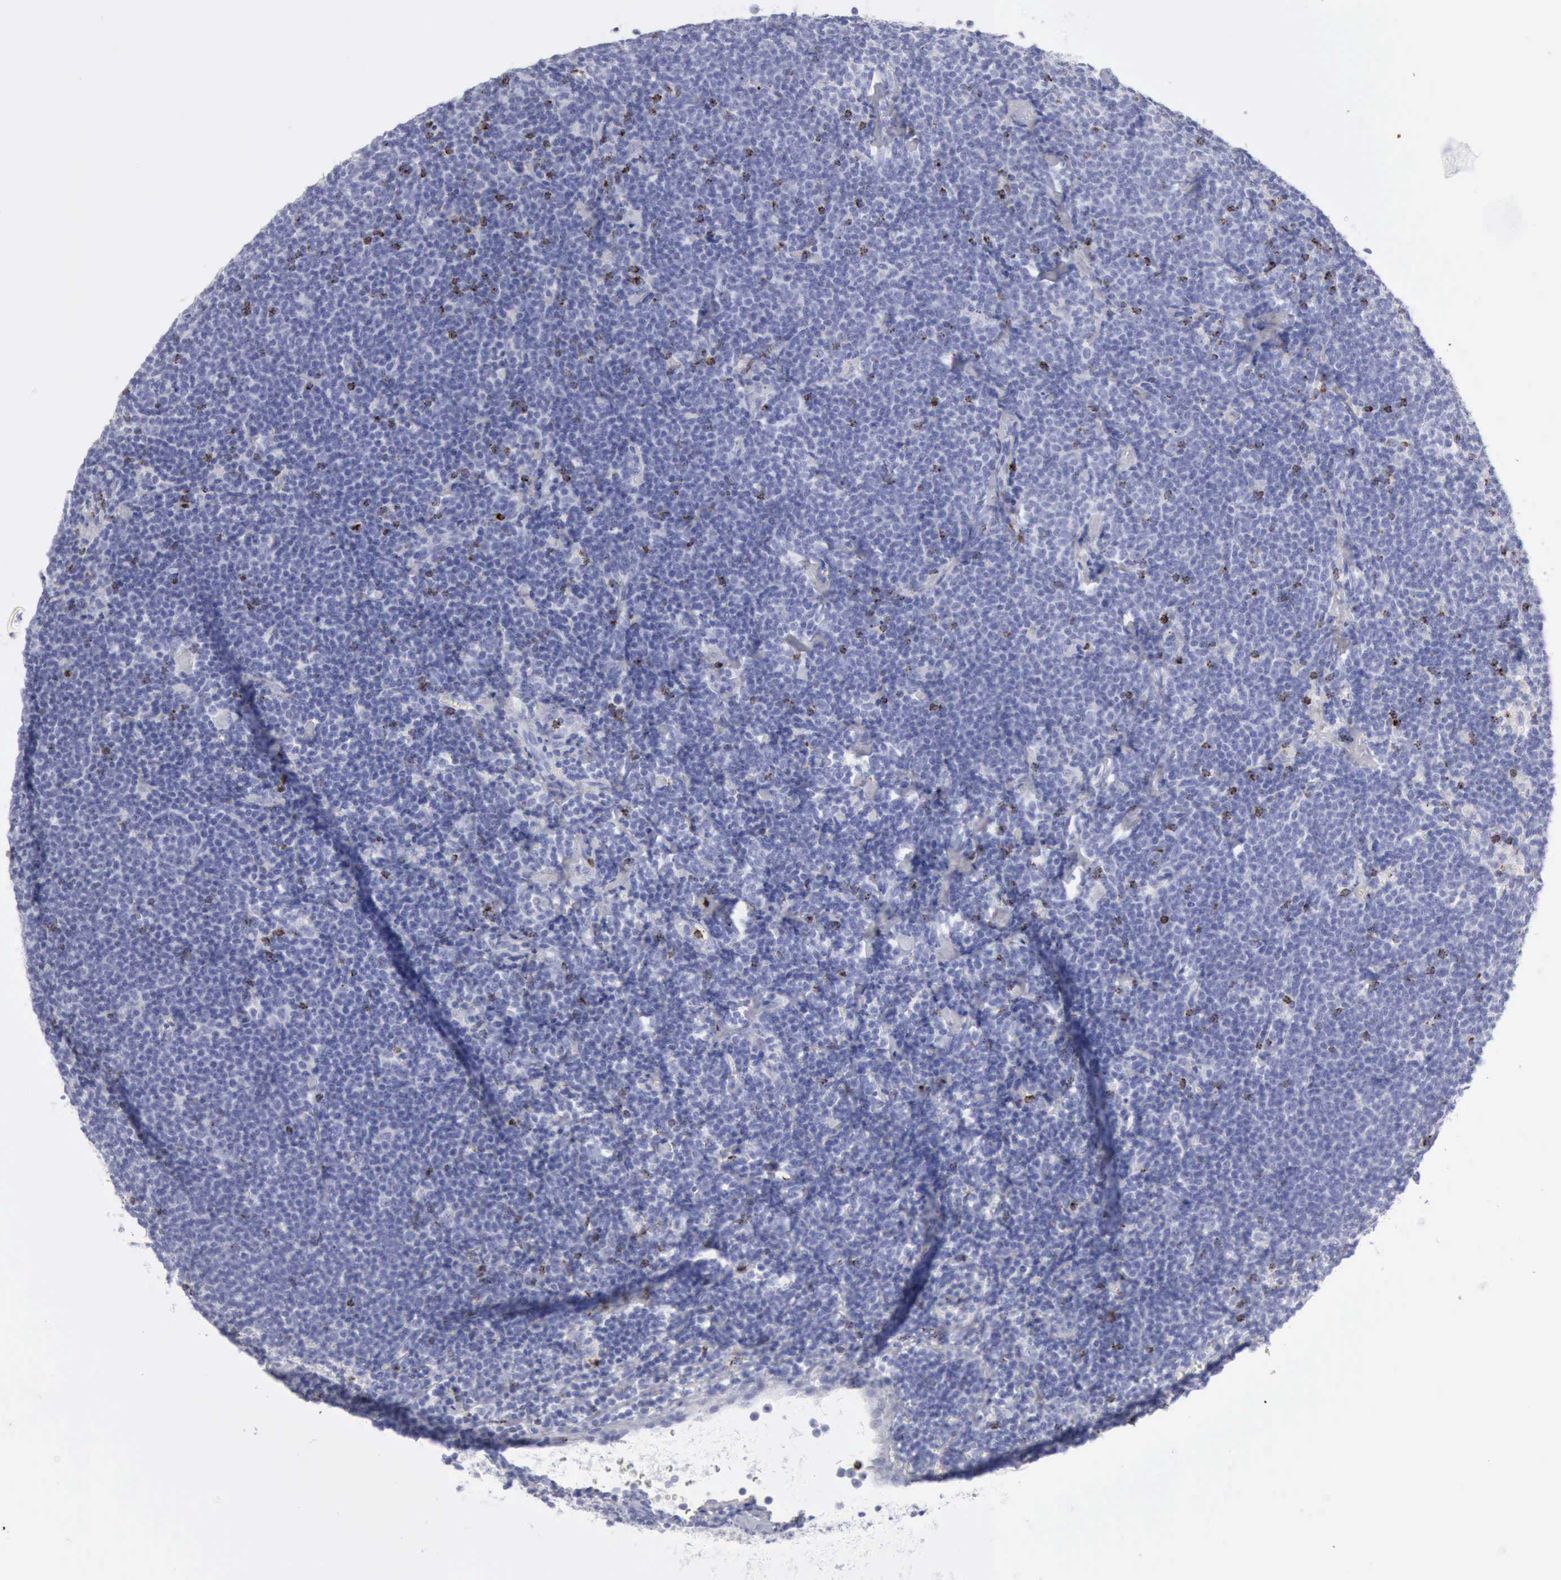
{"staining": {"intensity": "negative", "quantity": "none", "location": "none"}, "tissue": "lymphoma", "cell_type": "Tumor cells", "image_type": "cancer", "snomed": [{"axis": "morphology", "description": "Malignant lymphoma, non-Hodgkin's type, Low grade"}, {"axis": "topography", "description": "Lymph node"}], "caption": "There is no significant positivity in tumor cells of malignant lymphoma, non-Hodgkin's type (low-grade).", "gene": "GZMB", "patient": {"sex": "male", "age": 65}}